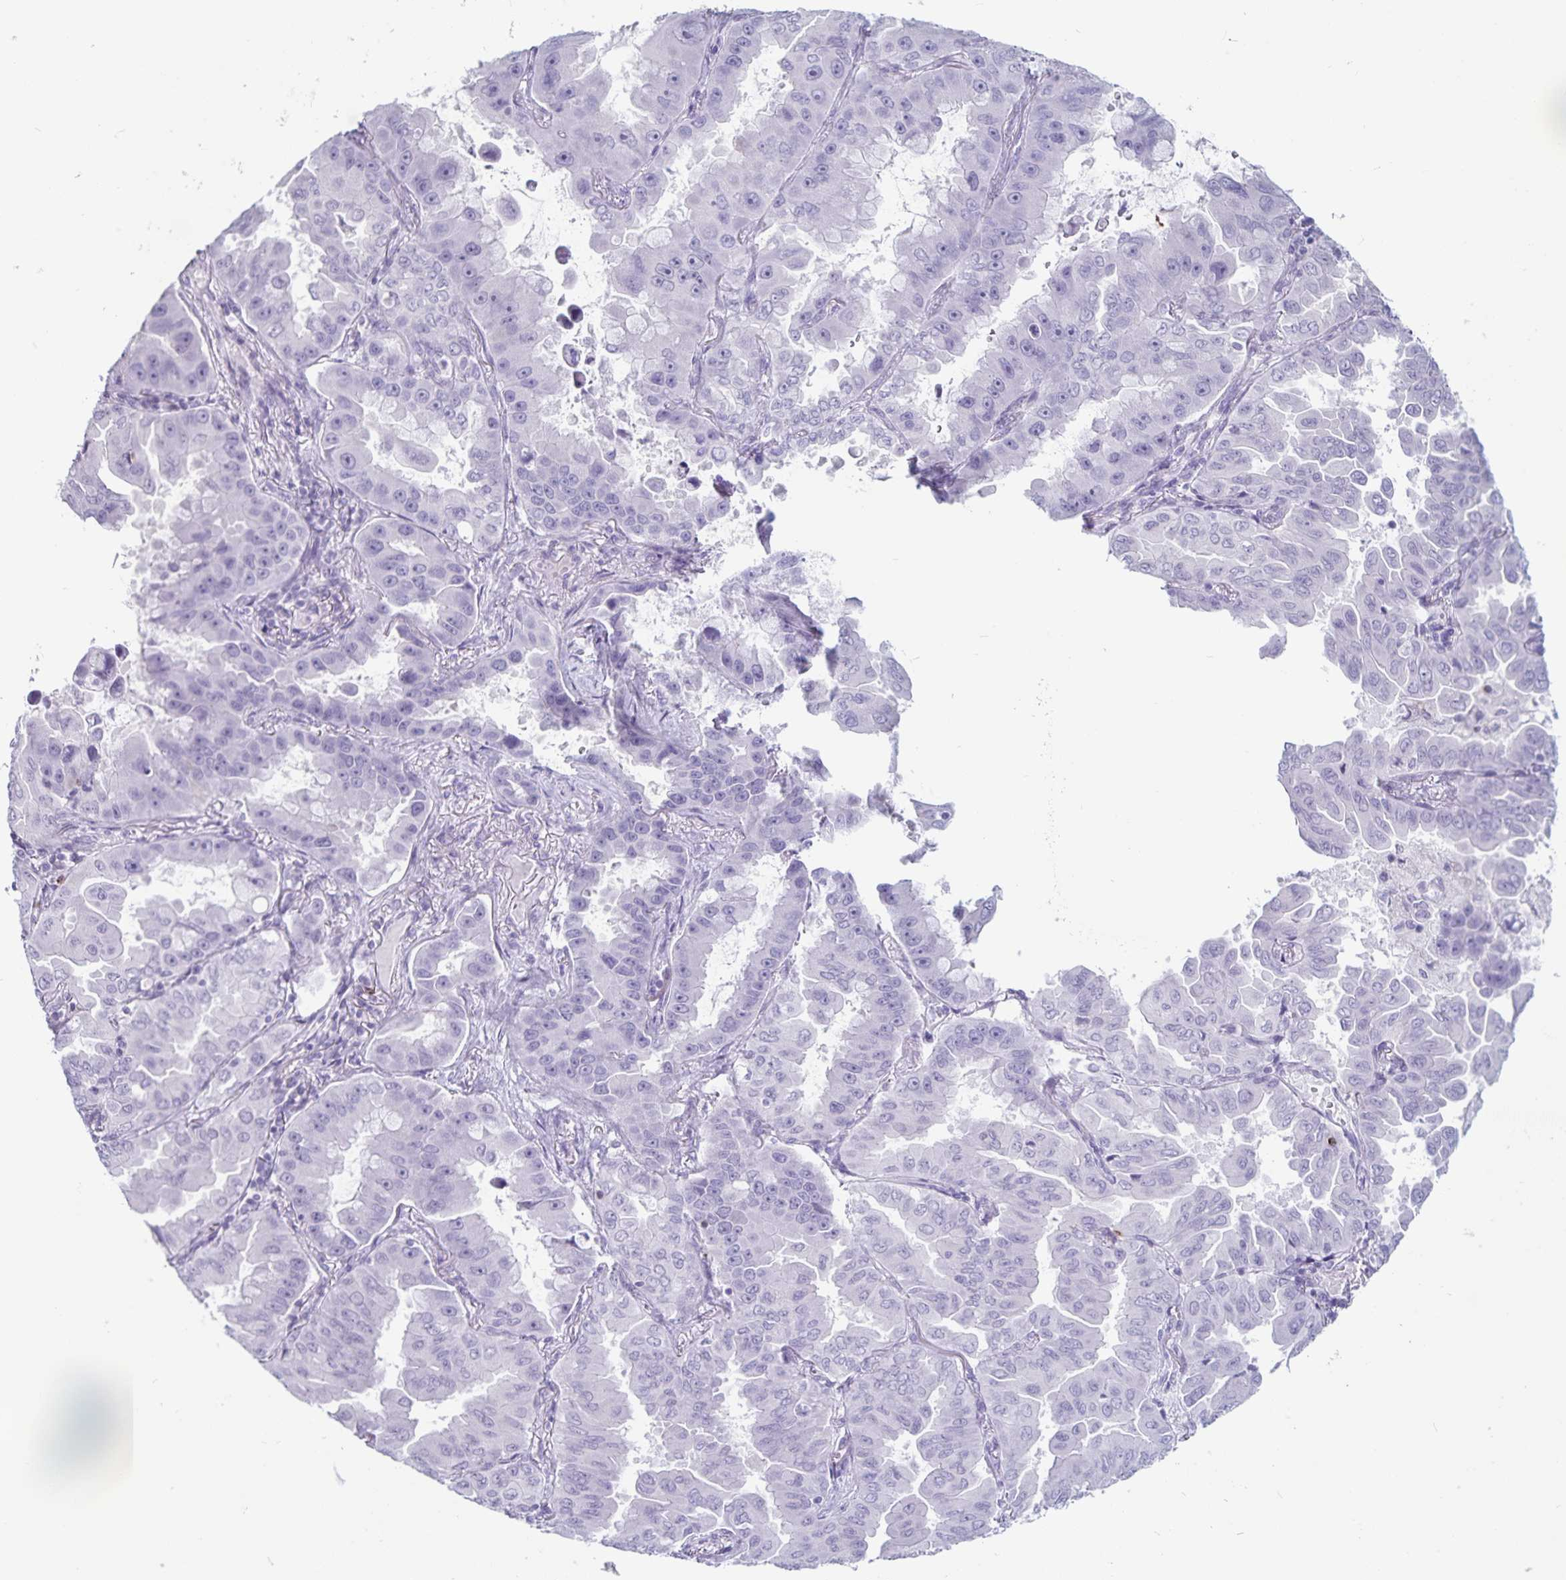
{"staining": {"intensity": "negative", "quantity": "none", "location": "none"}, "tissue": "lung cancer", "cell_type": "Tumor cells", "image_type": "cancer", "snomed": [{"axis": "morphology", "description": "Adenocarcinoma, NOS"}, {"axis": "topography", "description": "Lung"}], "caption": "An immunohistochemistry (IHC) photomicrograph of lung adenocarcinoma is shown. There is no staining in tumor cells of lung adenocarcinoma.", "gene": "GNLY", "patient": {"sex": "male", "age": 64}}